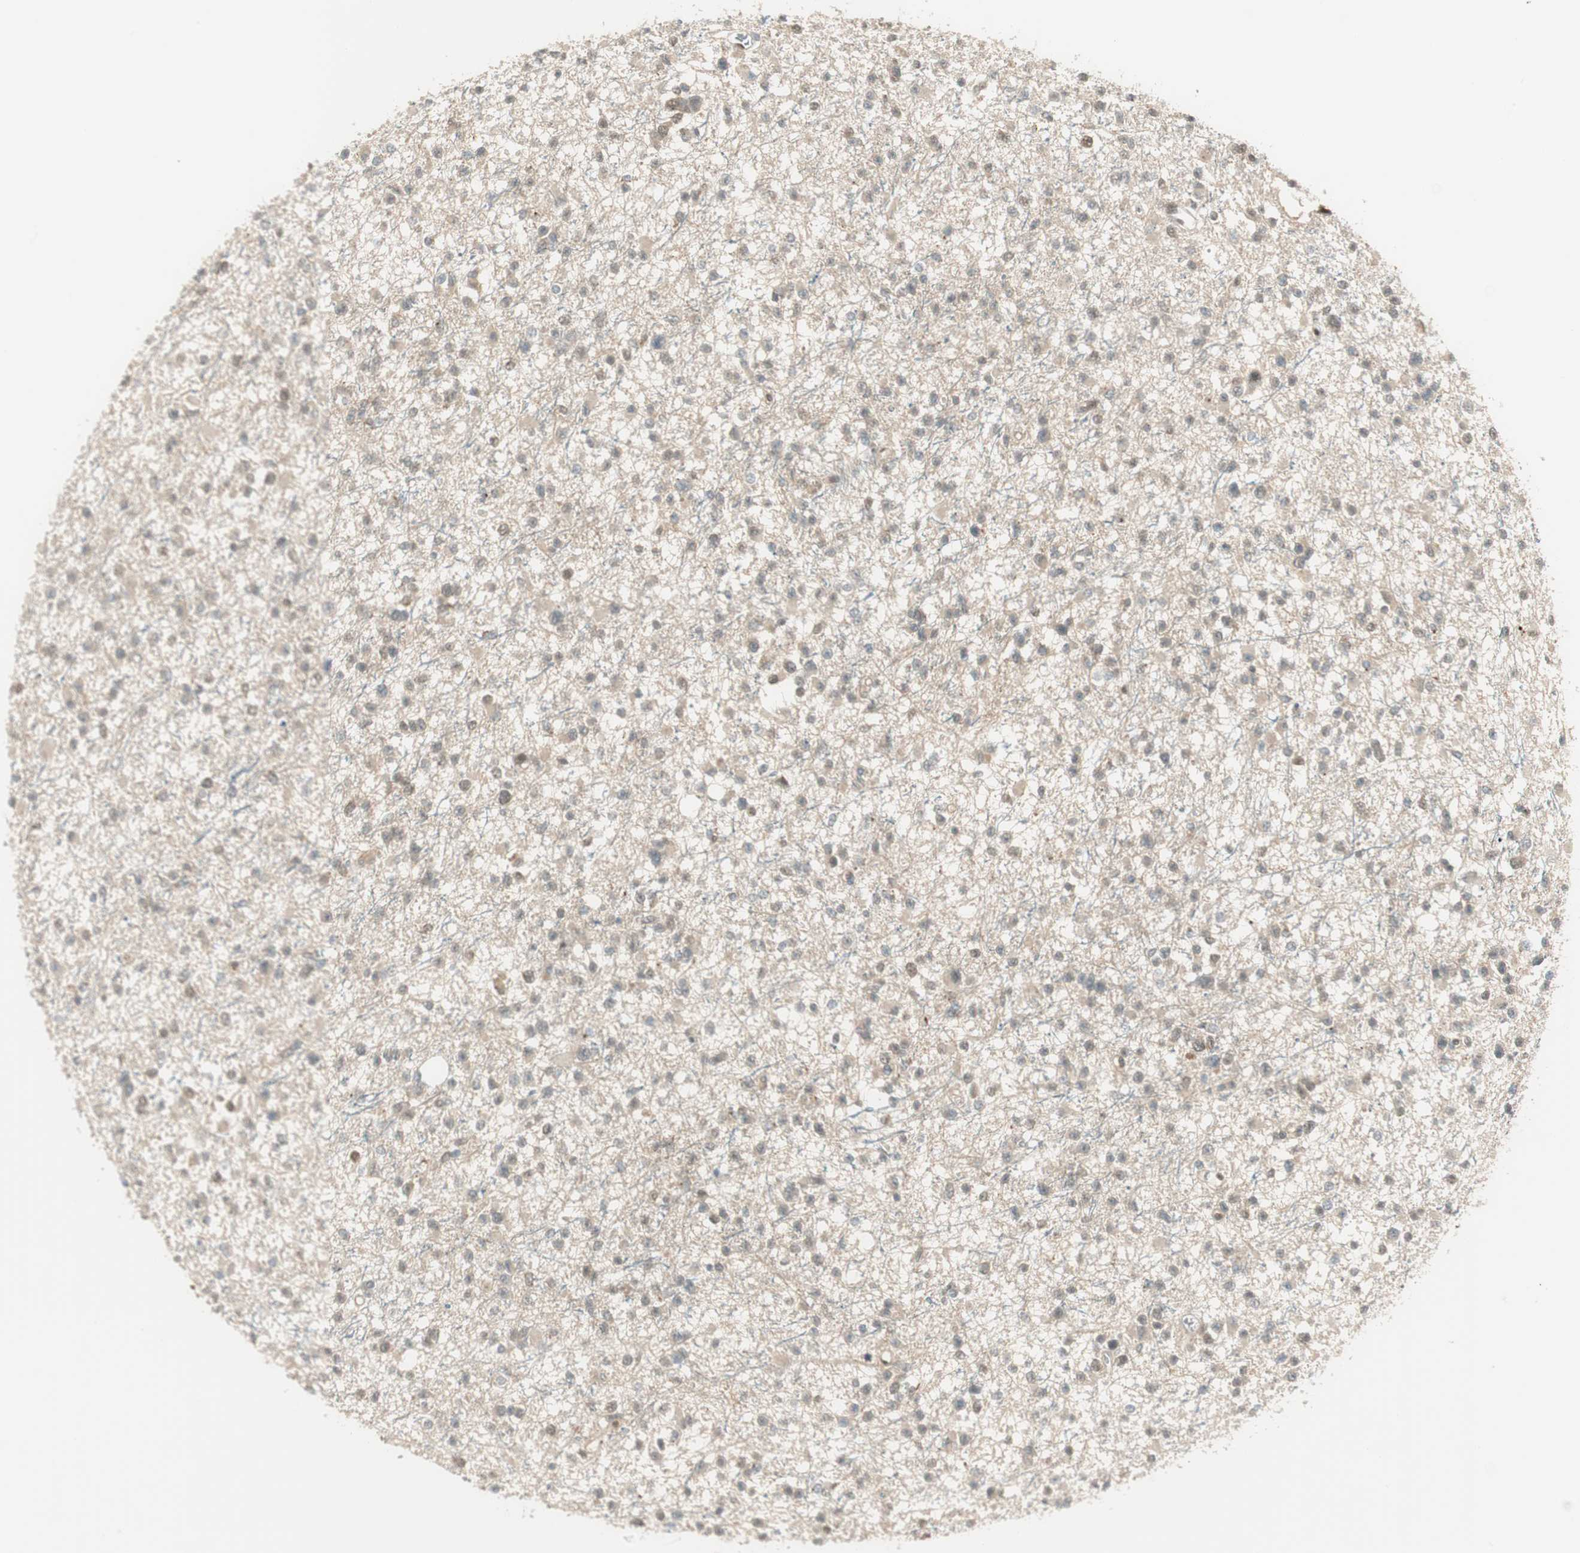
{"staining": {"intensity": "negative", "quantity": "none", "location": "none"}, "tissue": "glioma", "cell_type": "Tumor cells", "image_type": "cancer", "snomed": [{"axis": "morphology", "description": "Glioma, malignant, Low grade"}, {"axis": "topography", "description": "Brain"}], "caption": "Immunohistochemistry (IHC) histopathology image of neoplastic tissue: glioma stained with DAB demonstrates no significant protein expression in tumor cells.", "gene": "LTA4H", "patient": {"sex": "female", "age": 22}}